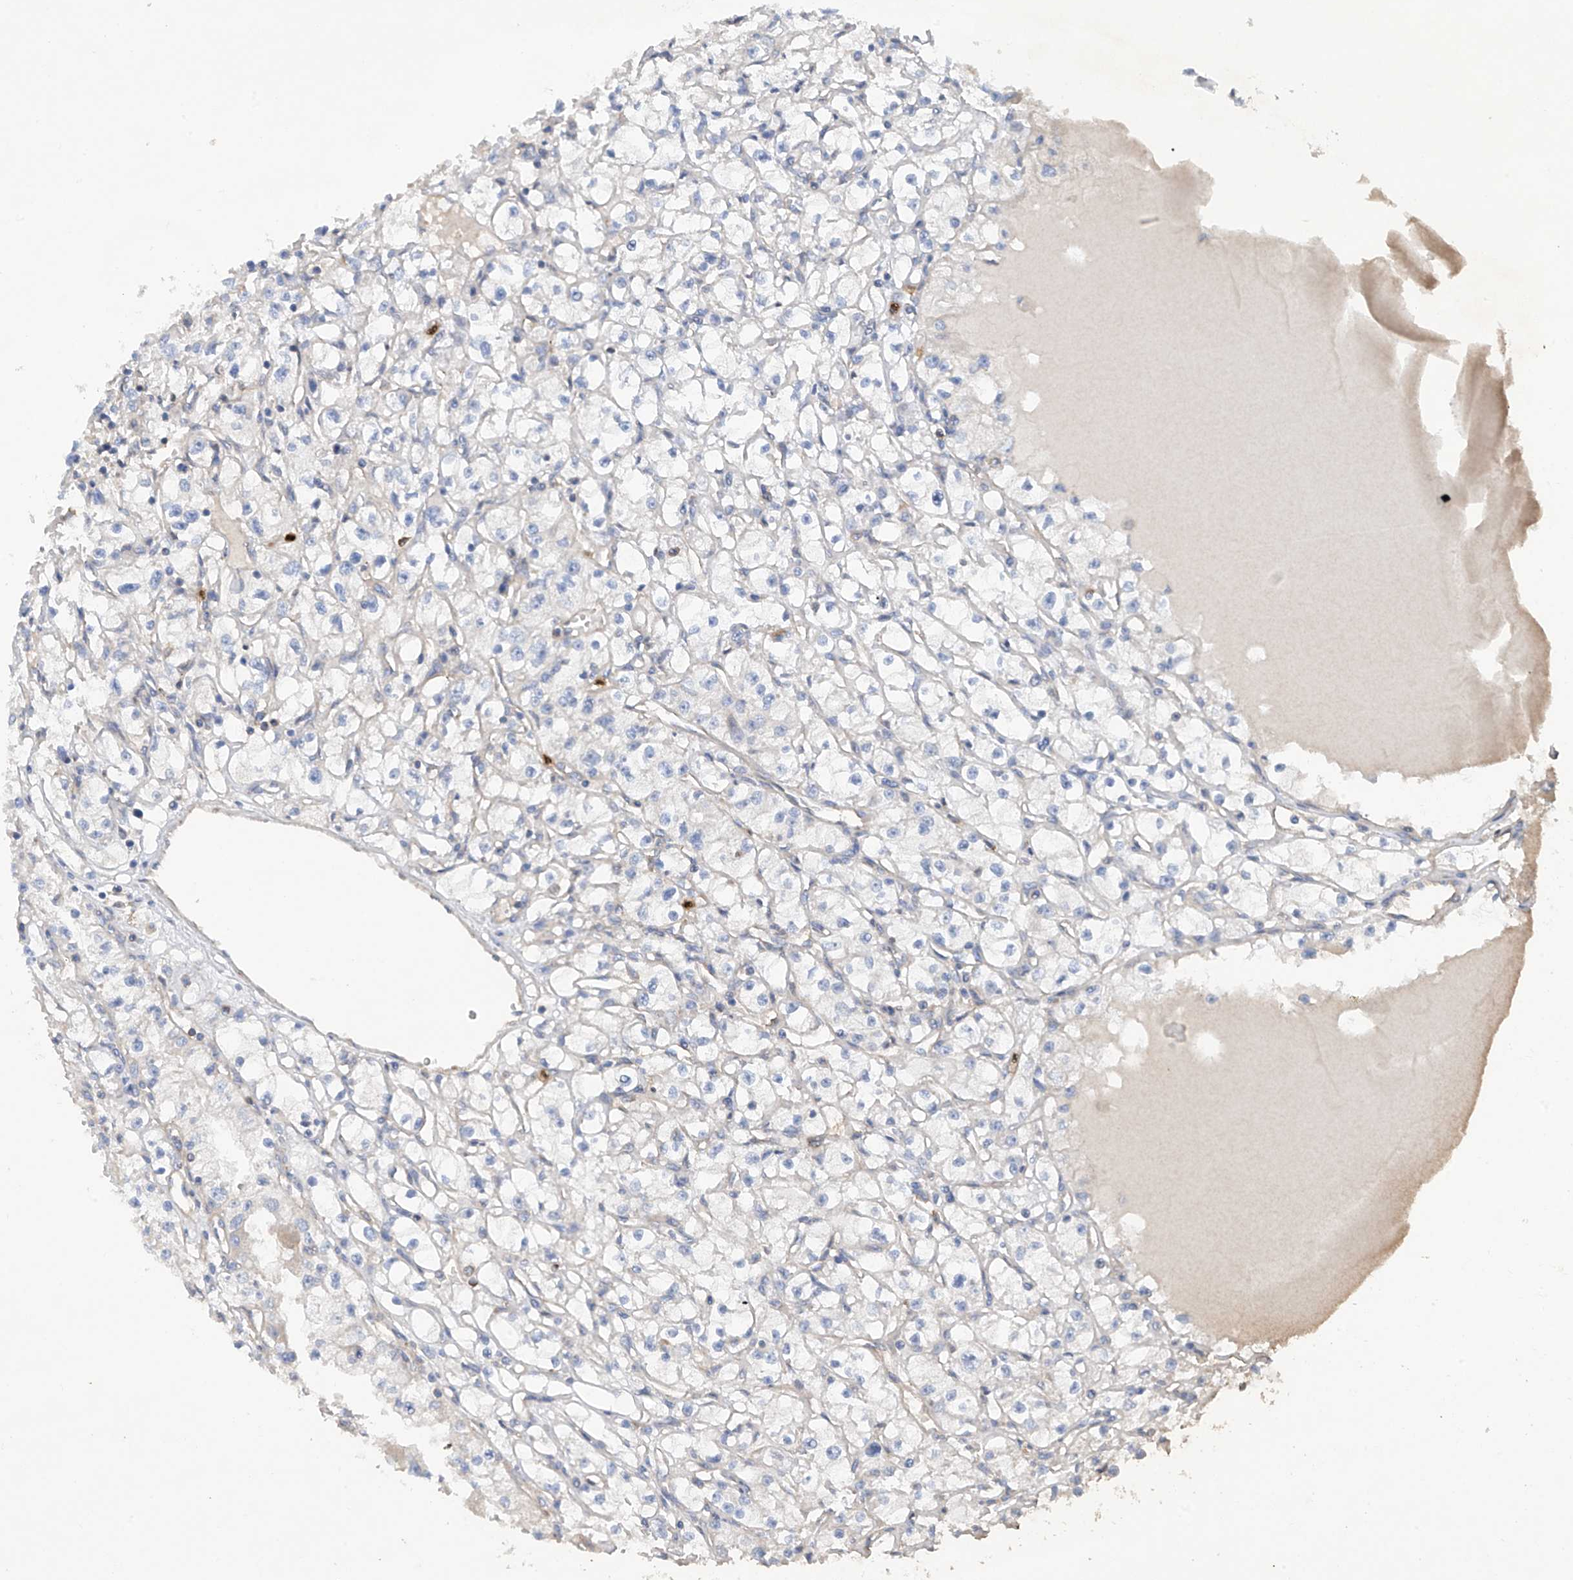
{"staining": {"intensity": "negative", "quantity": "none", "location": "none"}, "tissue": "renal cancer", "cell_type": "Tumor cells", "image_type": "cancer", "snomed": [{"axis": "morphology", "description": "Adenocarcinoma, NOS"}, {"axis": "topography", "description": "Kidney"}], "caption": "A high-resolution image shows immunohistochemistry (IHC) staining of adenocarcinoma (renal), which exhibits no significant staining in tumor cells. (DAB (3,3'-diaminobenzidine) immunohistochemistry visualized using brightfield microscopy, high magnification).", "gene": "PHACTR2", "patient": {"sex": "male", "age": 56}}